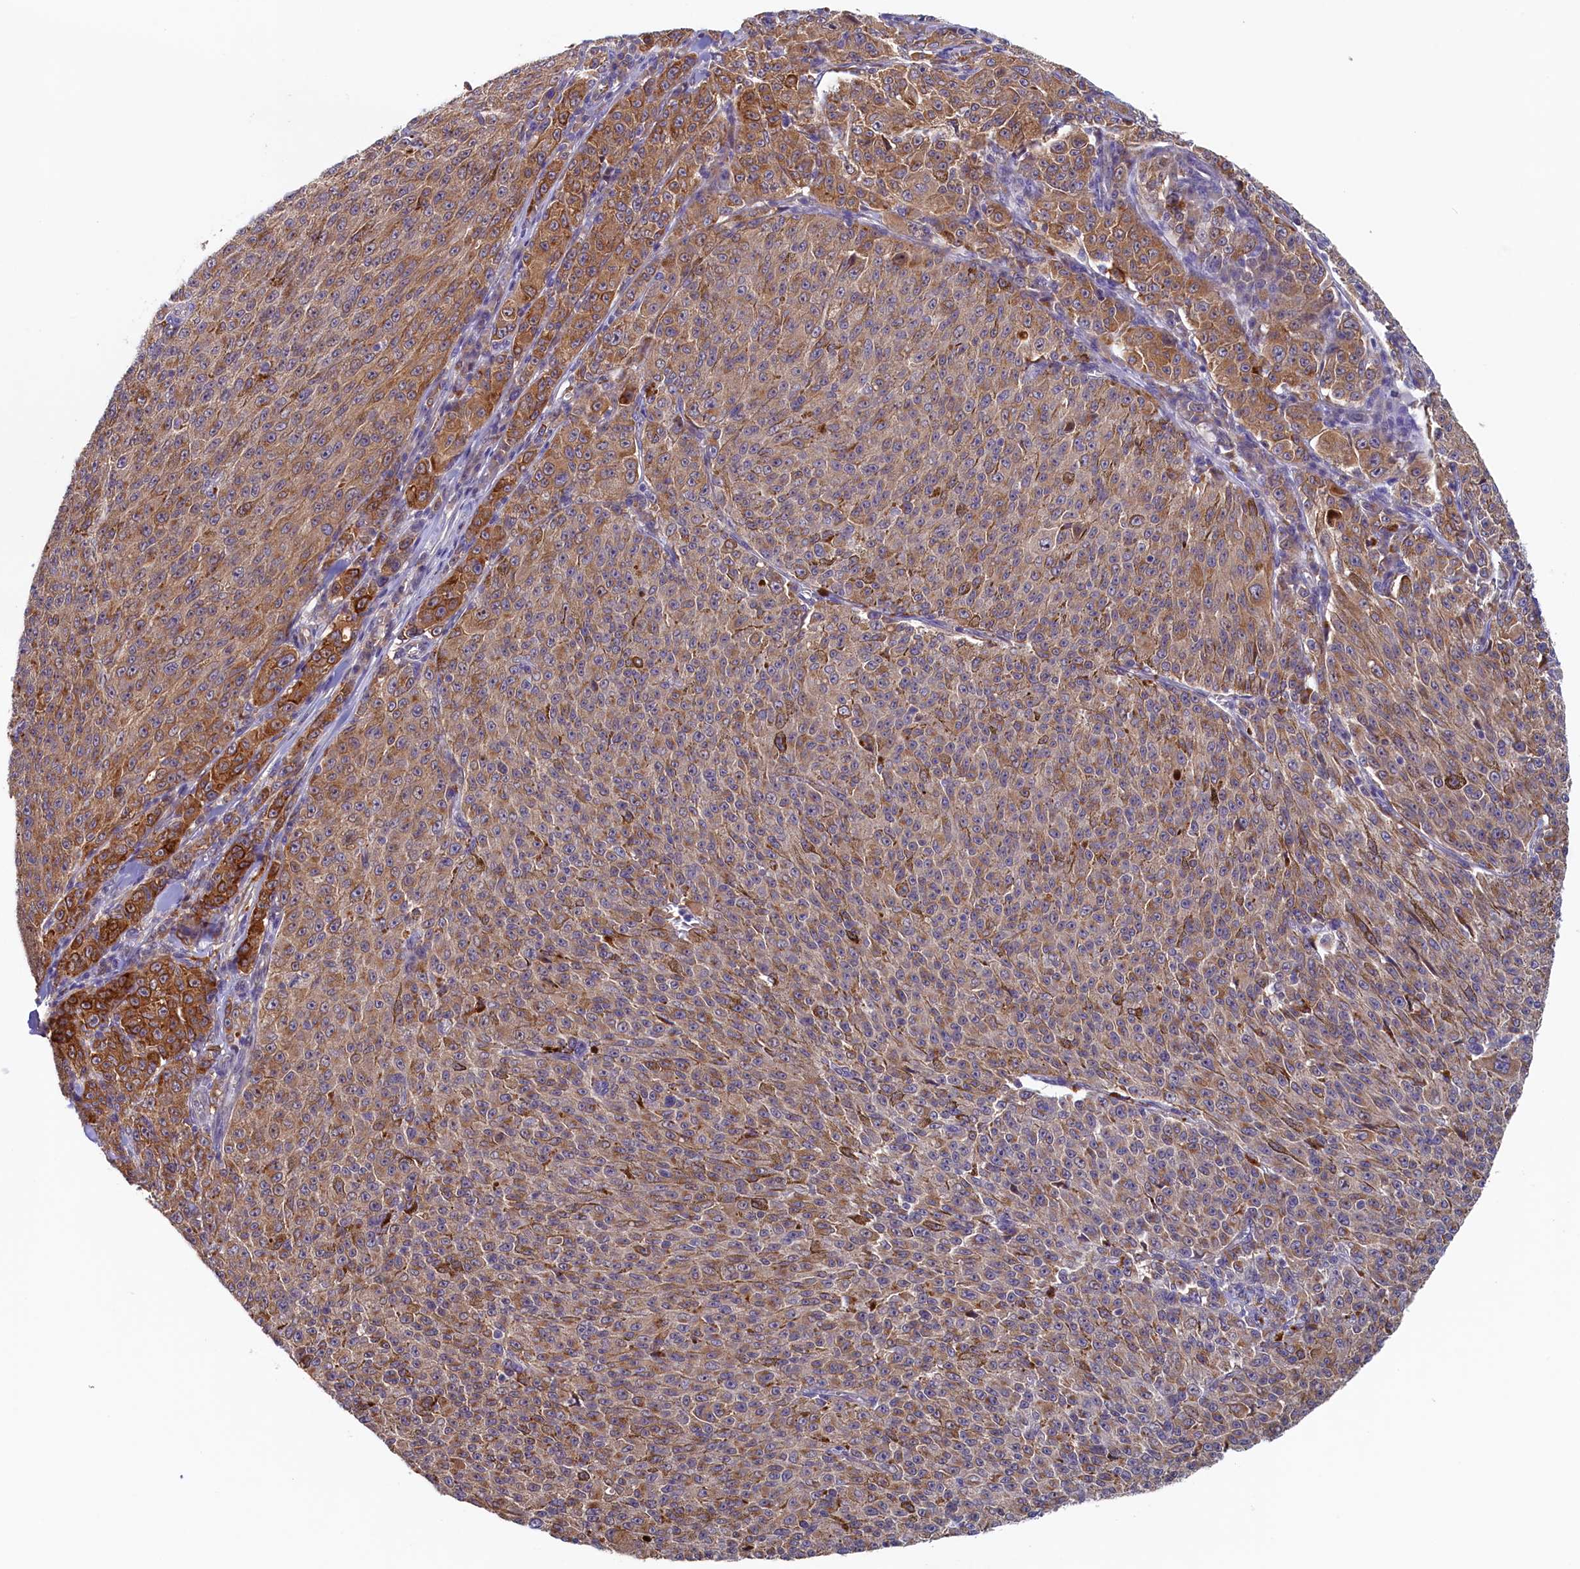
{"staining": {"intensity": "moderate", "quantity": "25%-75%", "location": "cytoplasmic/membranous"}, "tissue": "melanoma", "cell_type": "Tumor cells", "image_type": "cancer", "snomed": [{"axis": "morphology", "description": "Malignant melanoma, NOS"}, {"axis": "topography", "description": "Skin"}], "caption": "Human melanoma stained with a protein marker reveals moderate staining in tumor cells.", "gene": "NUBP2", "patient": {"sex": "female", "age": 52}}